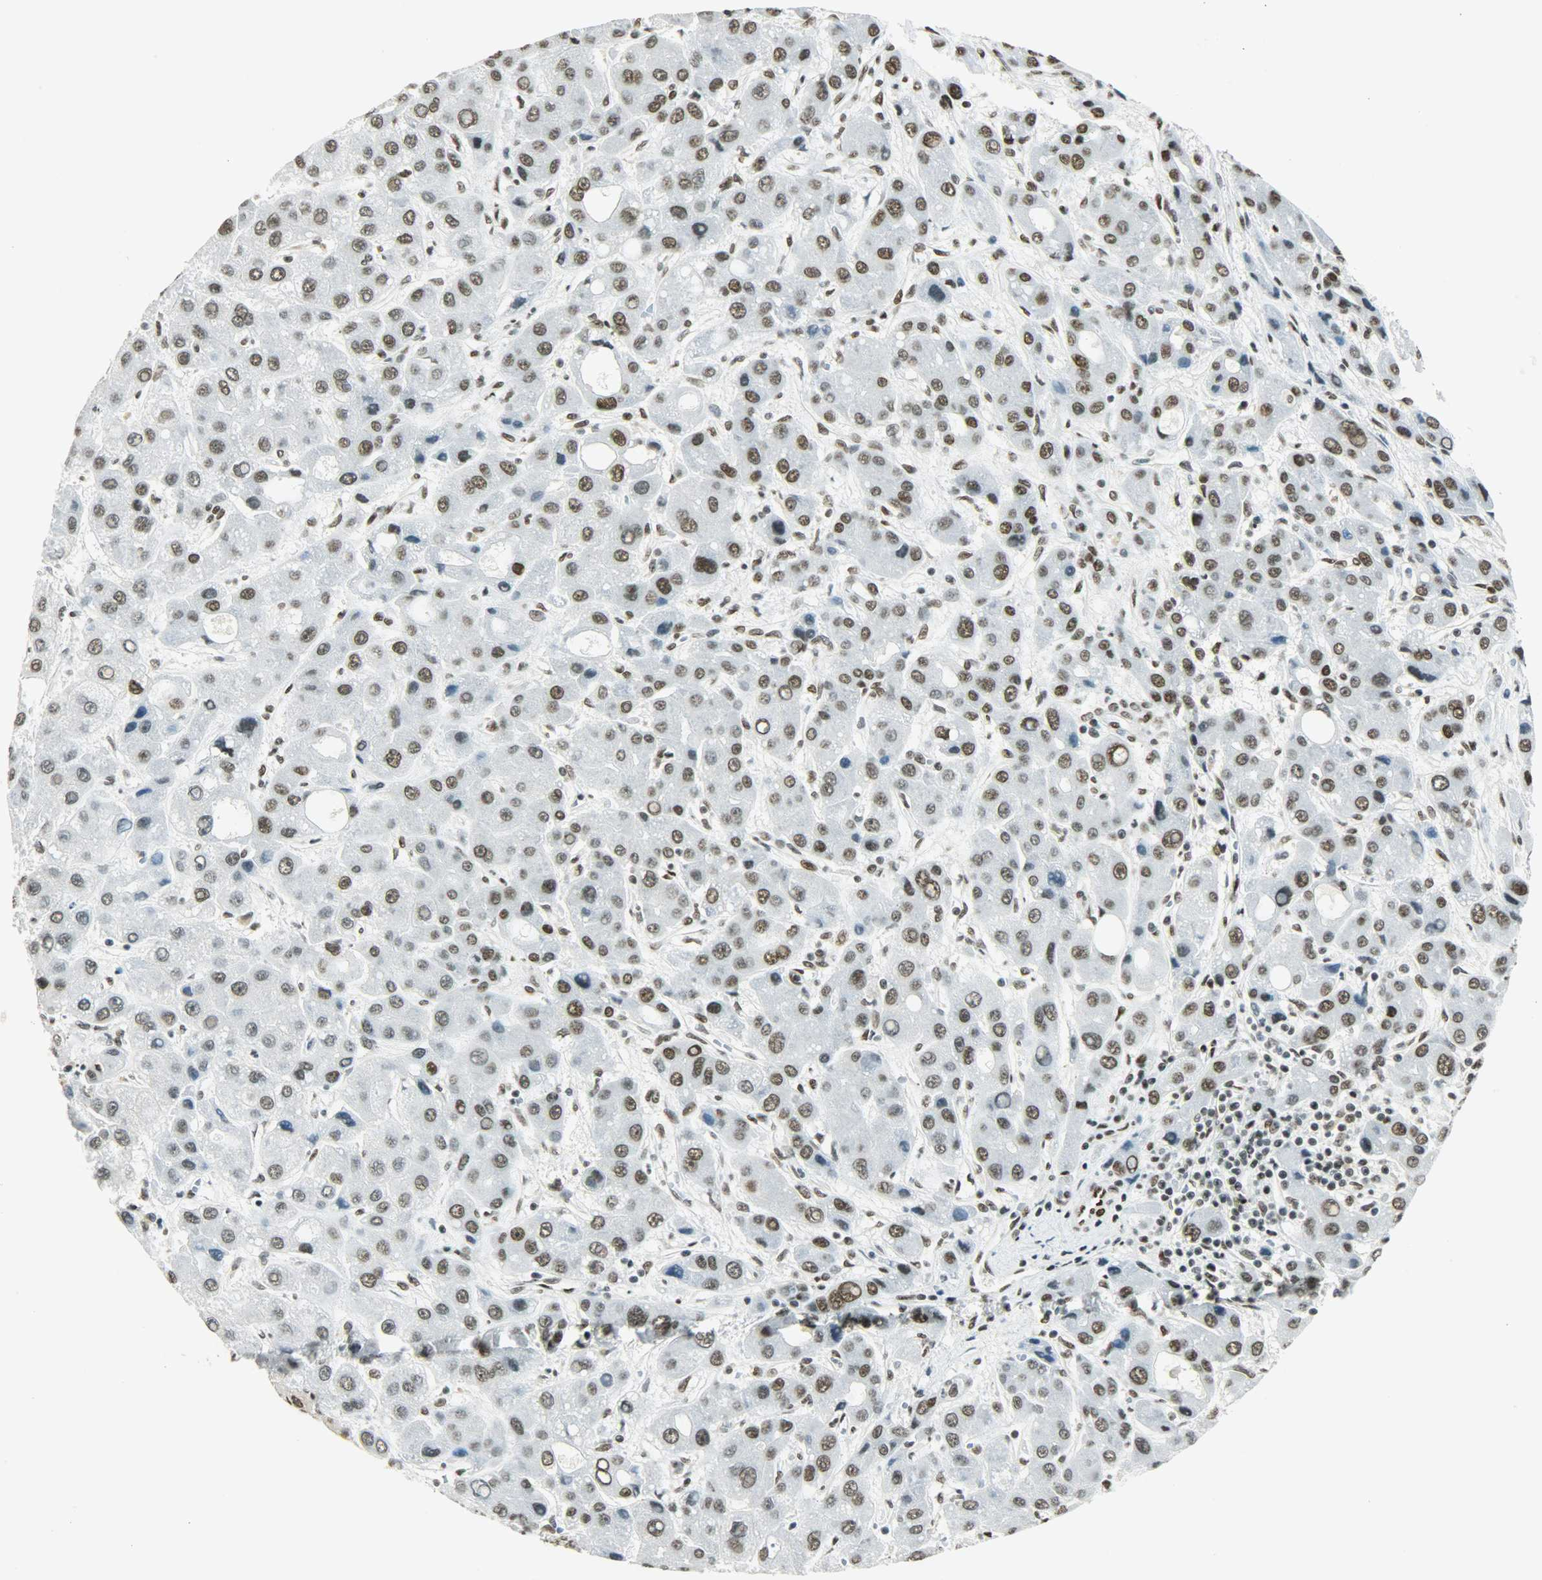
{"staining": {"intensity": "moderate", "quantity": "25%-75%", "location": "nuclear"}, "tissue": "liver cancer", "cell_type": "Tumor cells", "image_type": "cancer", "snomed": [{"axis": "morphology", "description": "Carcinoma, Hepatocellular, NOS"}, {"axis": "topography", "description": "Liver"}], "caption": "Immunohistochemical staining of liver cancer (hepatocellular carcinoma) exhibits moderate nuclear protein expression in approximately 25%-75% of tumor cells.", "gene": "MYEF2", "patient": {"sex": "male", "age": 55}}